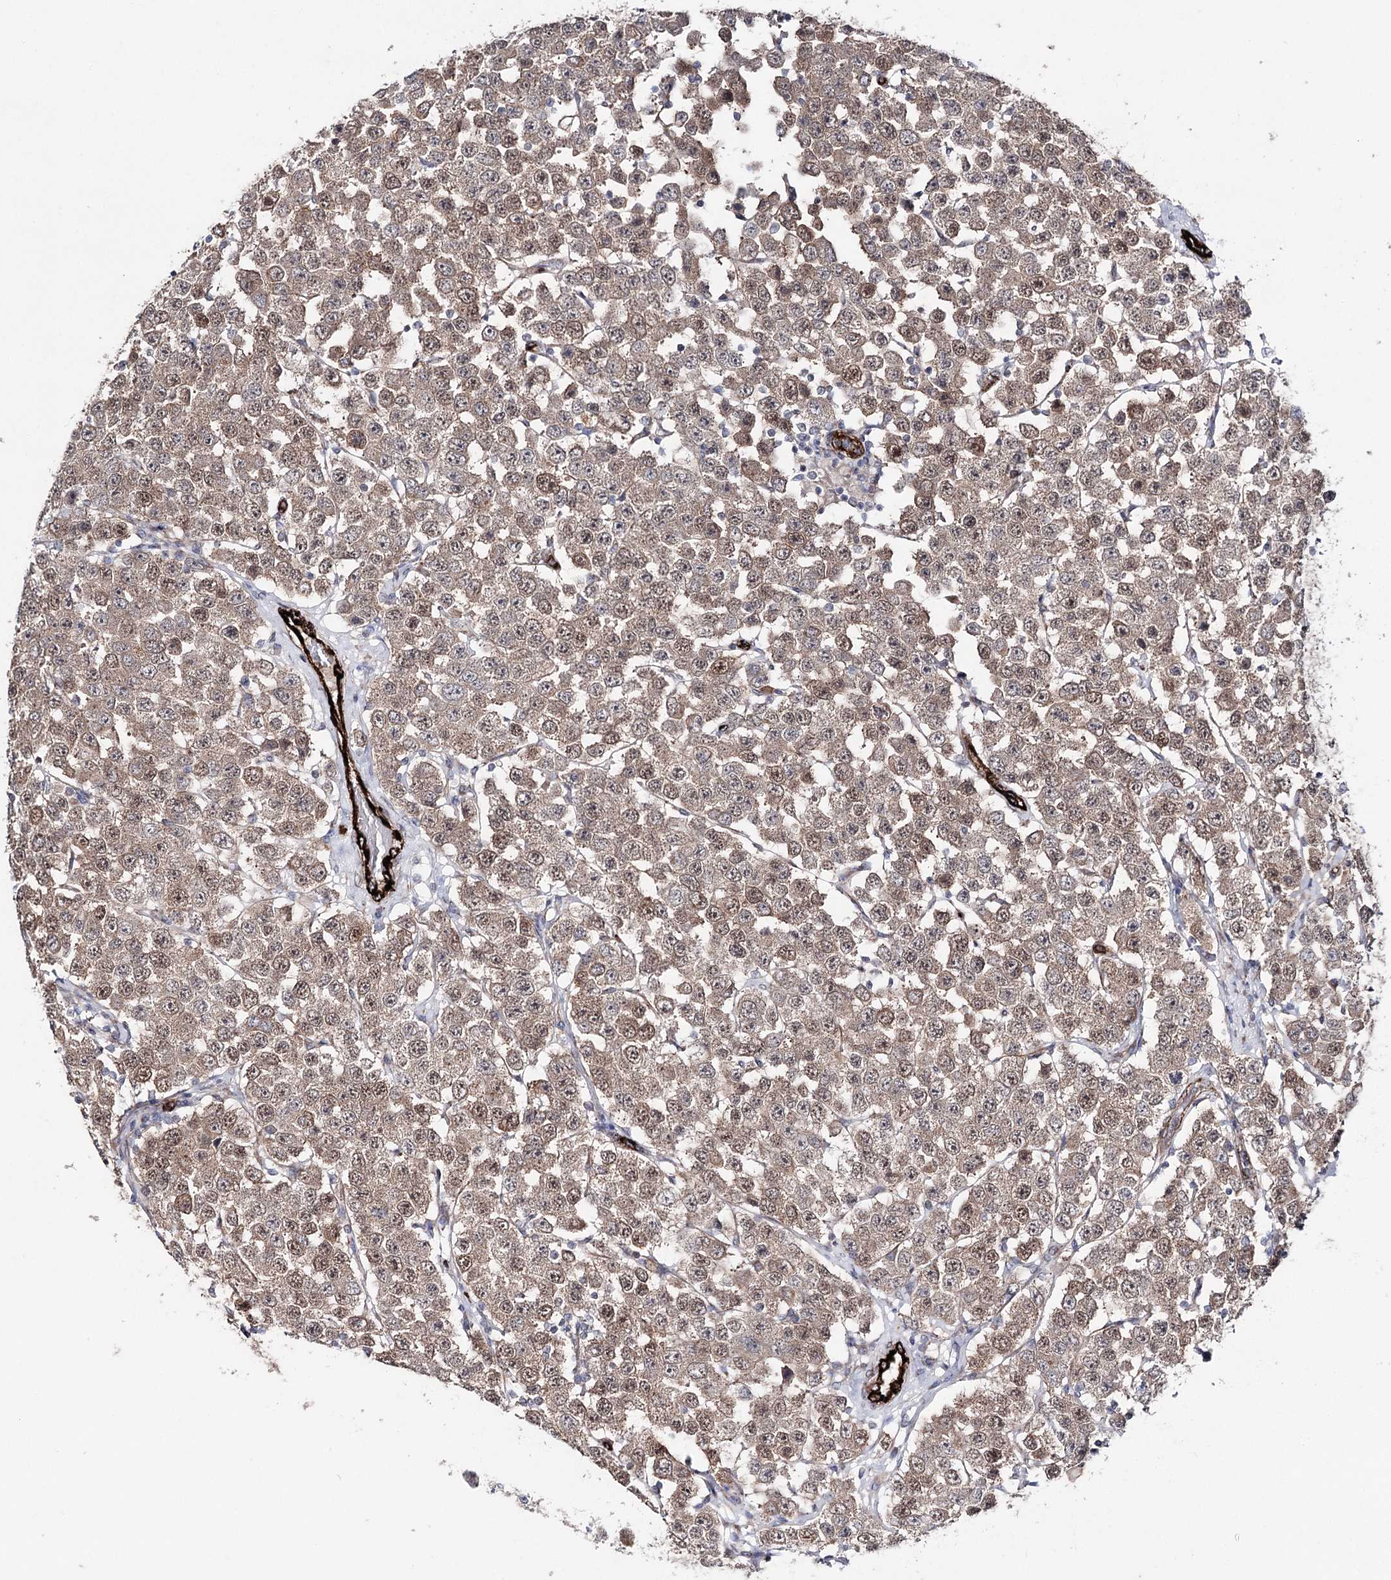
{"staining": {"intensity": "moderate", "quantity": ">75%", "location": "cytoplasmic/membranous,nuclear"}, "tissue": "testis cancer", "cell_type": "Tumor cells", "image_type": "cancer", "snomed": [{"axis": "morphology", "description": "Seminoma, NOS"}, {"axis": "topography", "description": "Testis"}], "caption": "Immunohistochemistry (IHC) of human testis cancer (seminoma) shows medium levels of moderate cytoplasmic/membranous and nuclear positivity in about >75% of tumor cells.", "gene": "MIB1", "patient": {"sex": "male", "age": 28}}